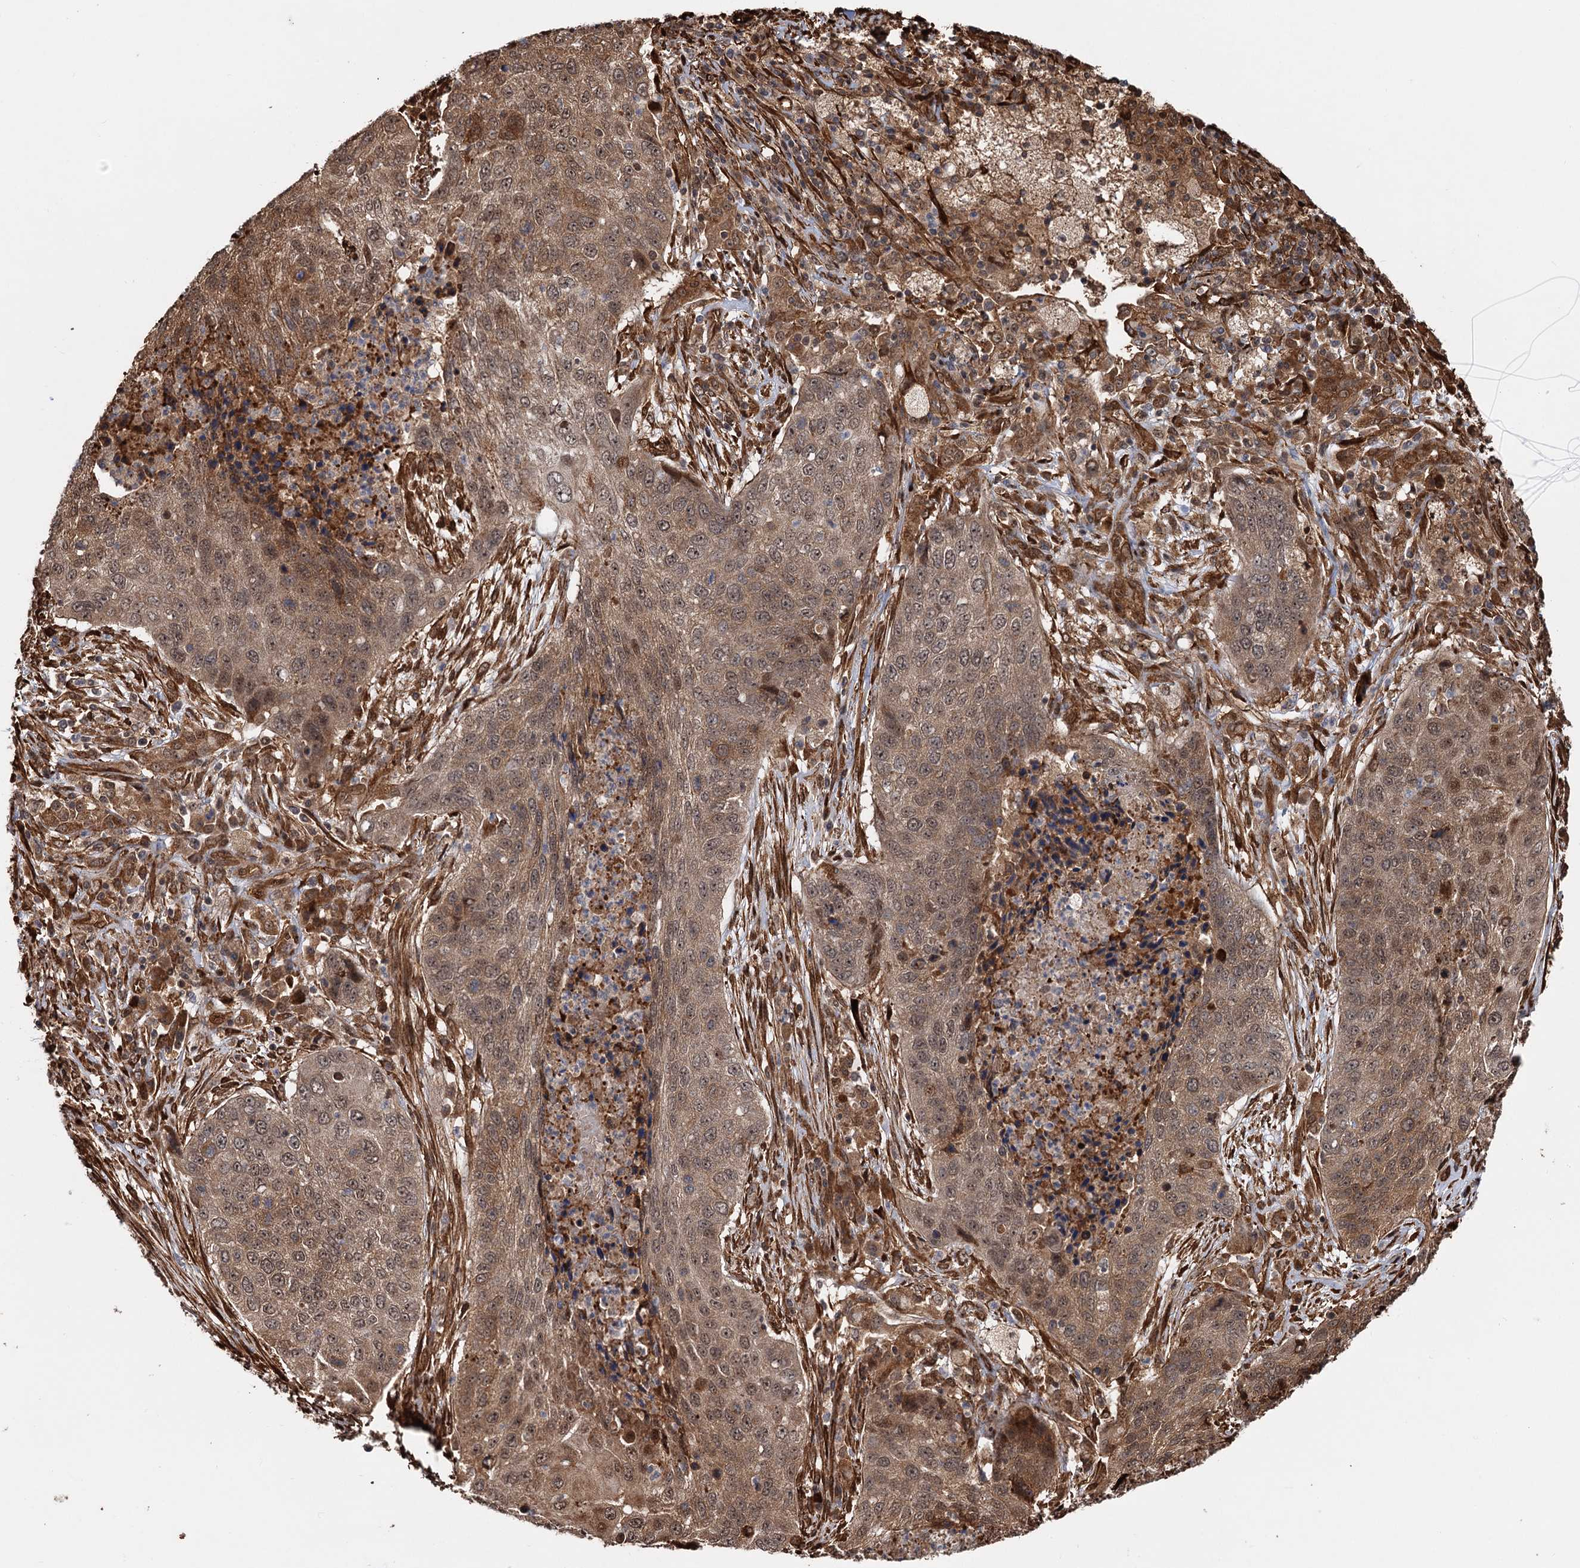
{"staining": {"intensity": "moderate", "quantity": ">75%", "location": "cytoplasmic/membranous,nuclear"}, "tissue": "lung cancer", "cell_type": "Tumor cells", "image_type": "cancer", "snomed": [{"axis": "morphology", "description": "Squamous cell carcinoma, NOS"}, {"axis": "topography", "description": "Lung"}], "caption": "The immunohistochemical stain labels moderate cytoplasmic/membranous and nuclear staining in tumor cells of lung cancer tissue.", "gene": "SNRNP25", "patient": {"sex": "female", "age": 63}}